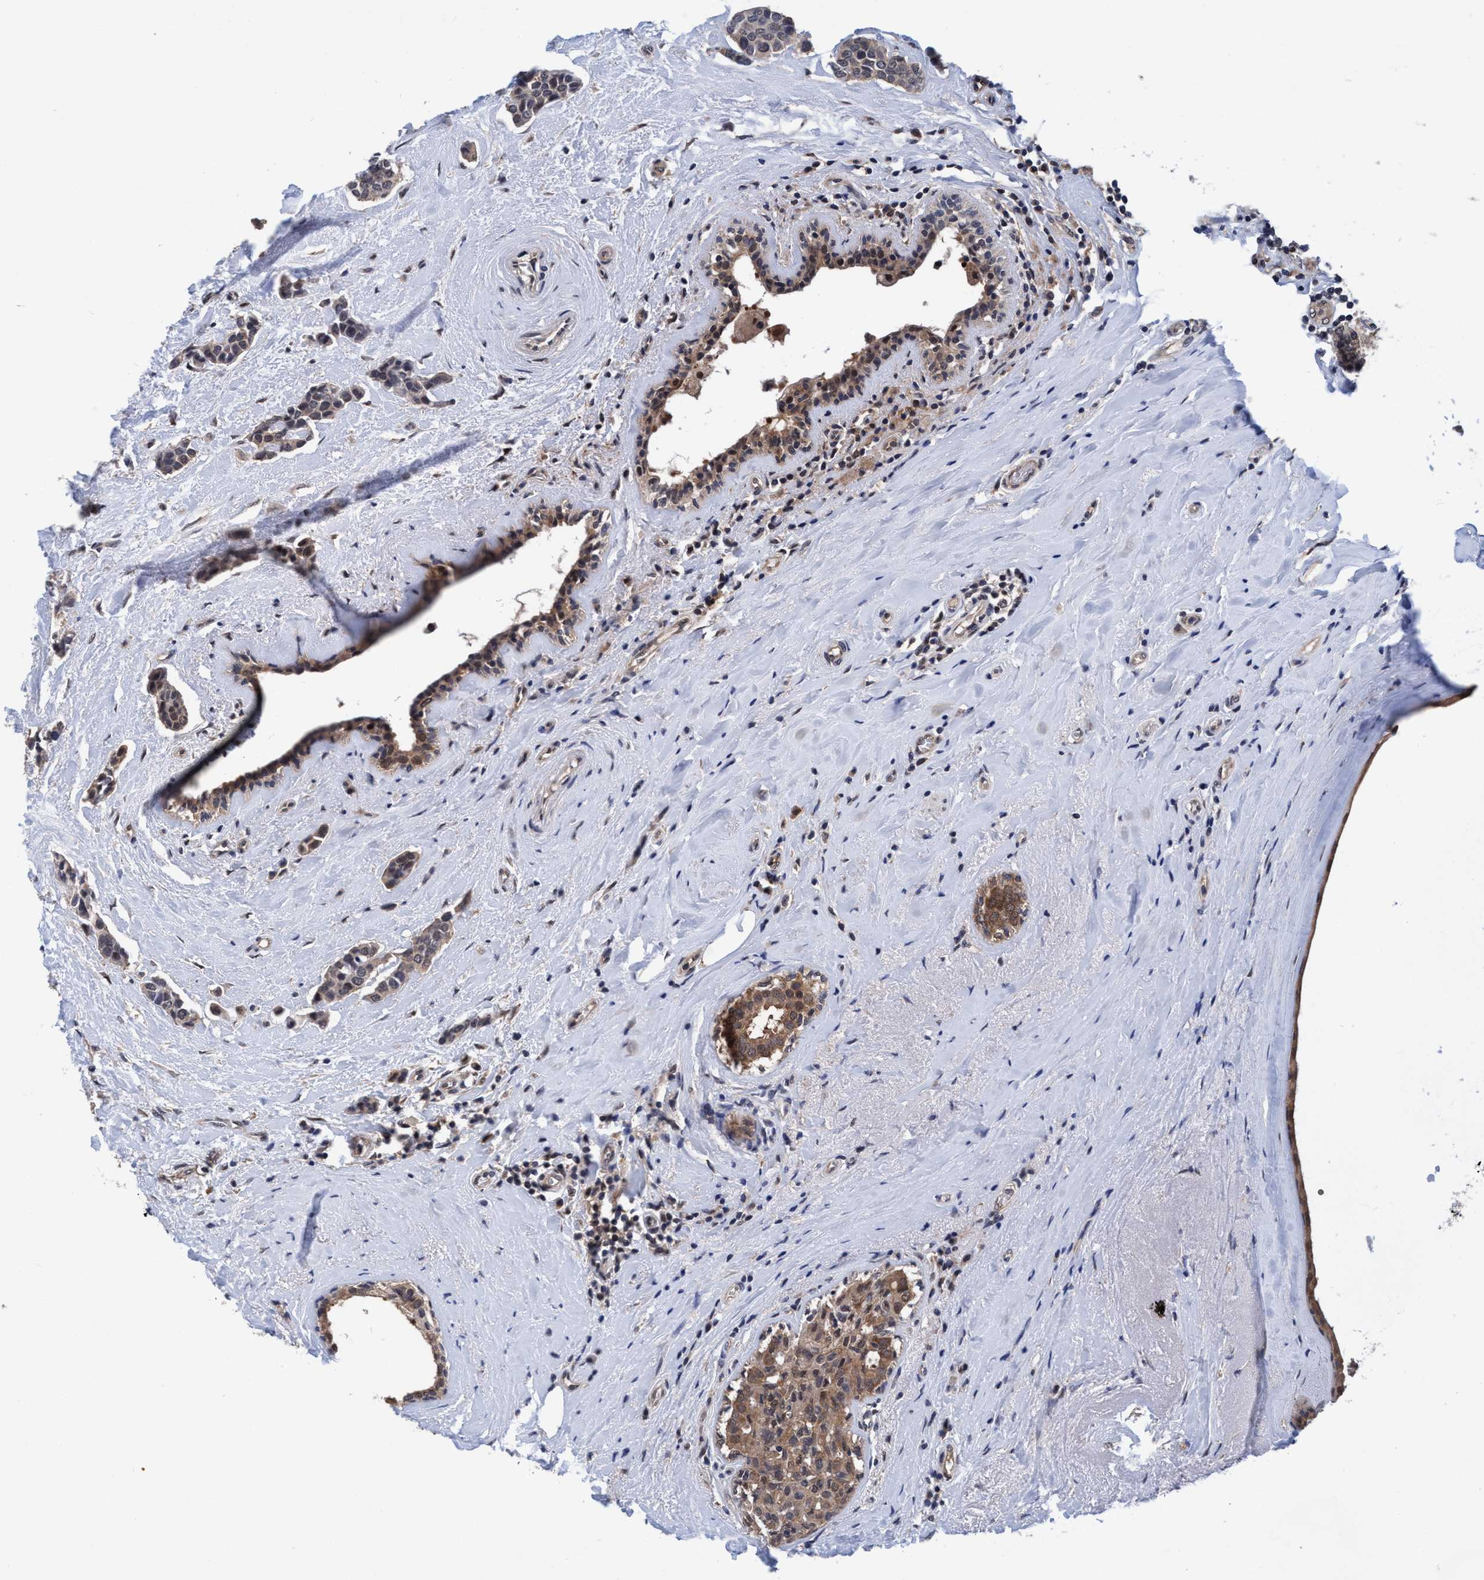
{"staining": {"intensity": "moderate", "quantity": ">75%", "location": "cytoplasmic/membranous"}, "tissue": "breast cancer", "cell_type": "Tumor cells", "image_type": "cancer", "snomed": [{"axis": "morphology", "description": "Duct carcinoma"}, {"axis": "topography", "description": "Breast"}], "caption": "Immunohistochemical staining of breast cancer (invasive ductal carcinoma) shows moderate cytoplasmic/membranous protein expression in about >75% of tumor cells. The staining was performed using DAB (3,3'-diaminobenzidine), with brown indicating positive protein expression. Nuclei are stained blue with hematoxylin.", "gene": "PSMD12", "patient": {"sex": "female", "age": 55}}